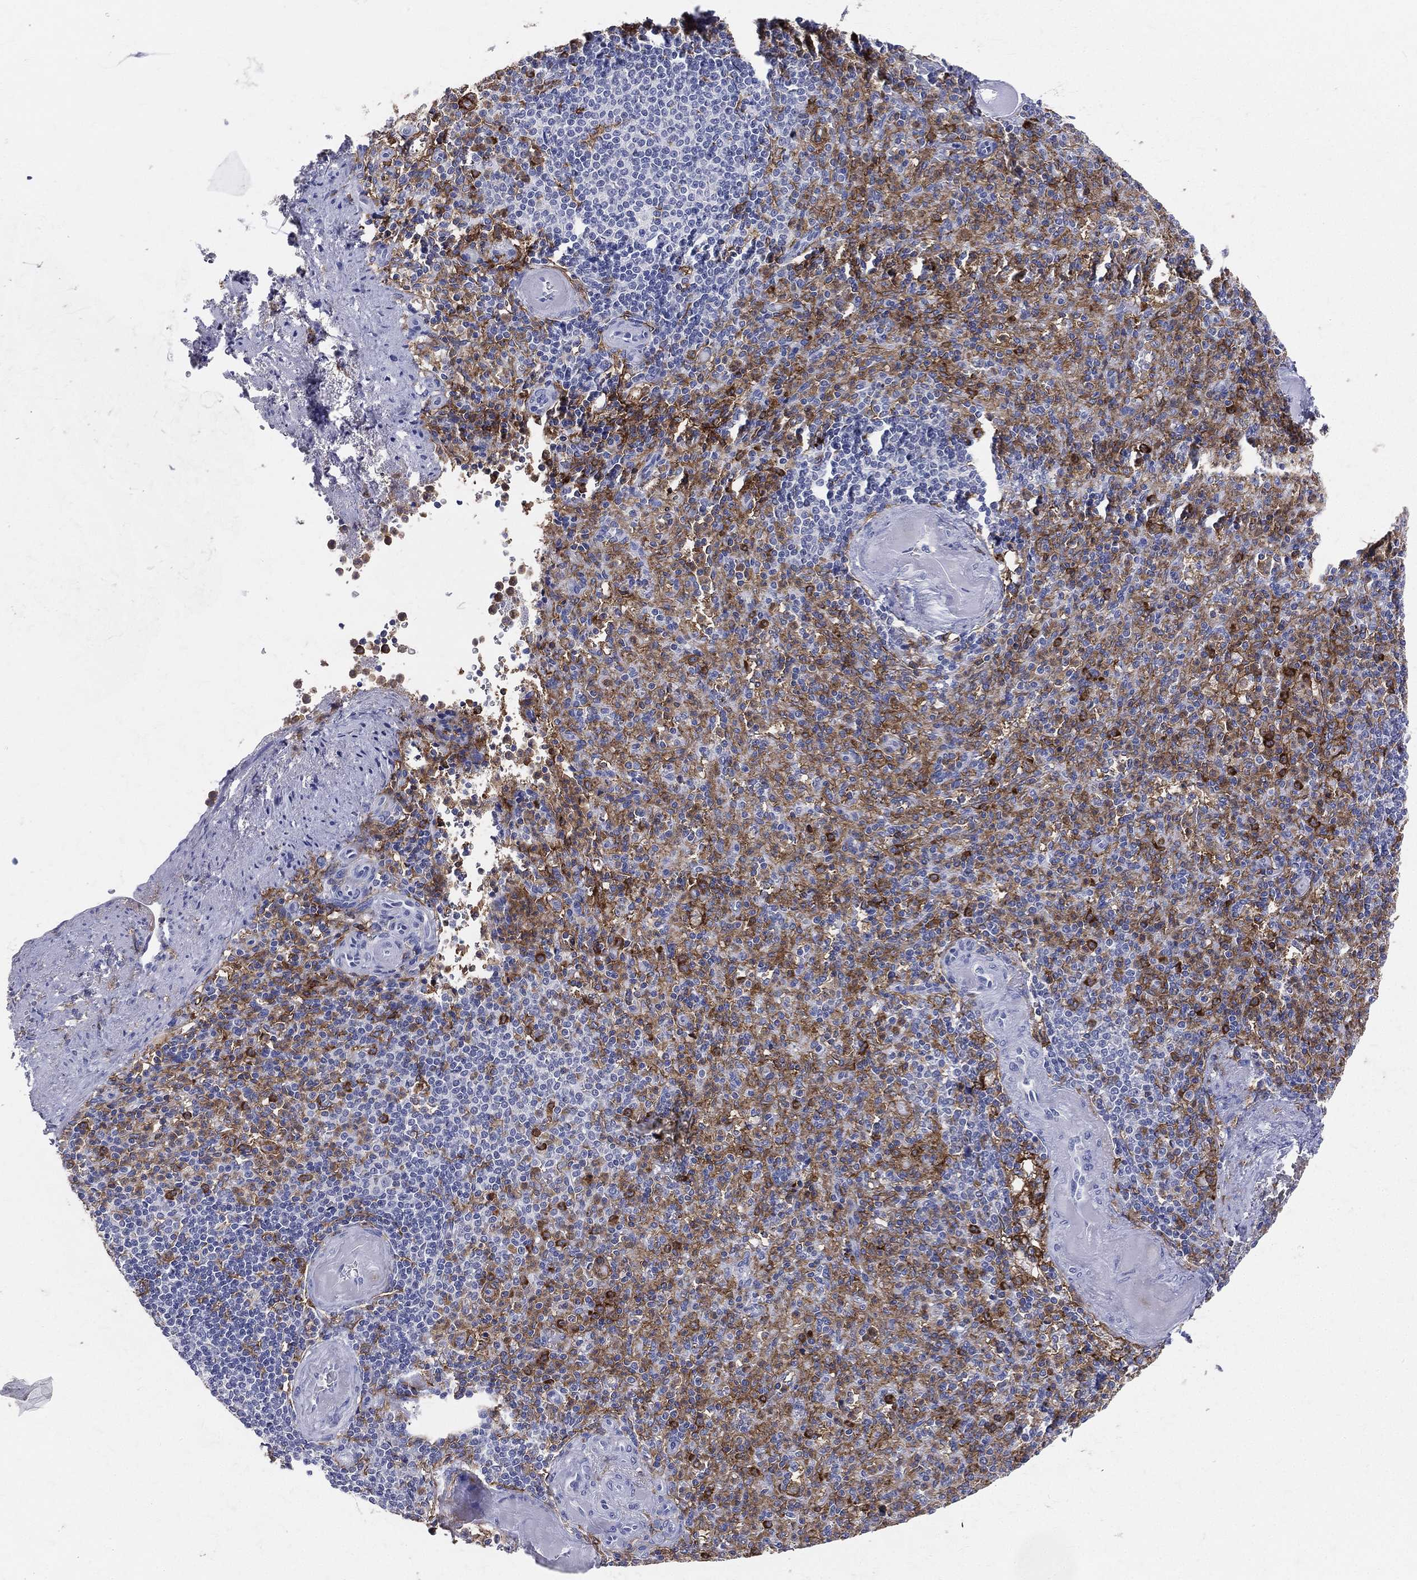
{"staining": {"intensity": "moderate", "quantity": ">75%", "location": "cytoplasmic/membranous"}, "tissue": "spleen", "cell_type": "Cells in red pulp", "image_type": "normal", "snomed": [{"axis": "morphology", "description": "Normal tissue, NOS"}, {"axis": "topography", "description": "Spleen"}], "caption": "High-power microscopy captured an IHC micrograph of unremarkable spleen, revealing moderate cytoplasmic/membranous expression in approximately >75% of cells in red pulp.", "gene": "CD33", "patient": {"sex": "female", "age": 74}}